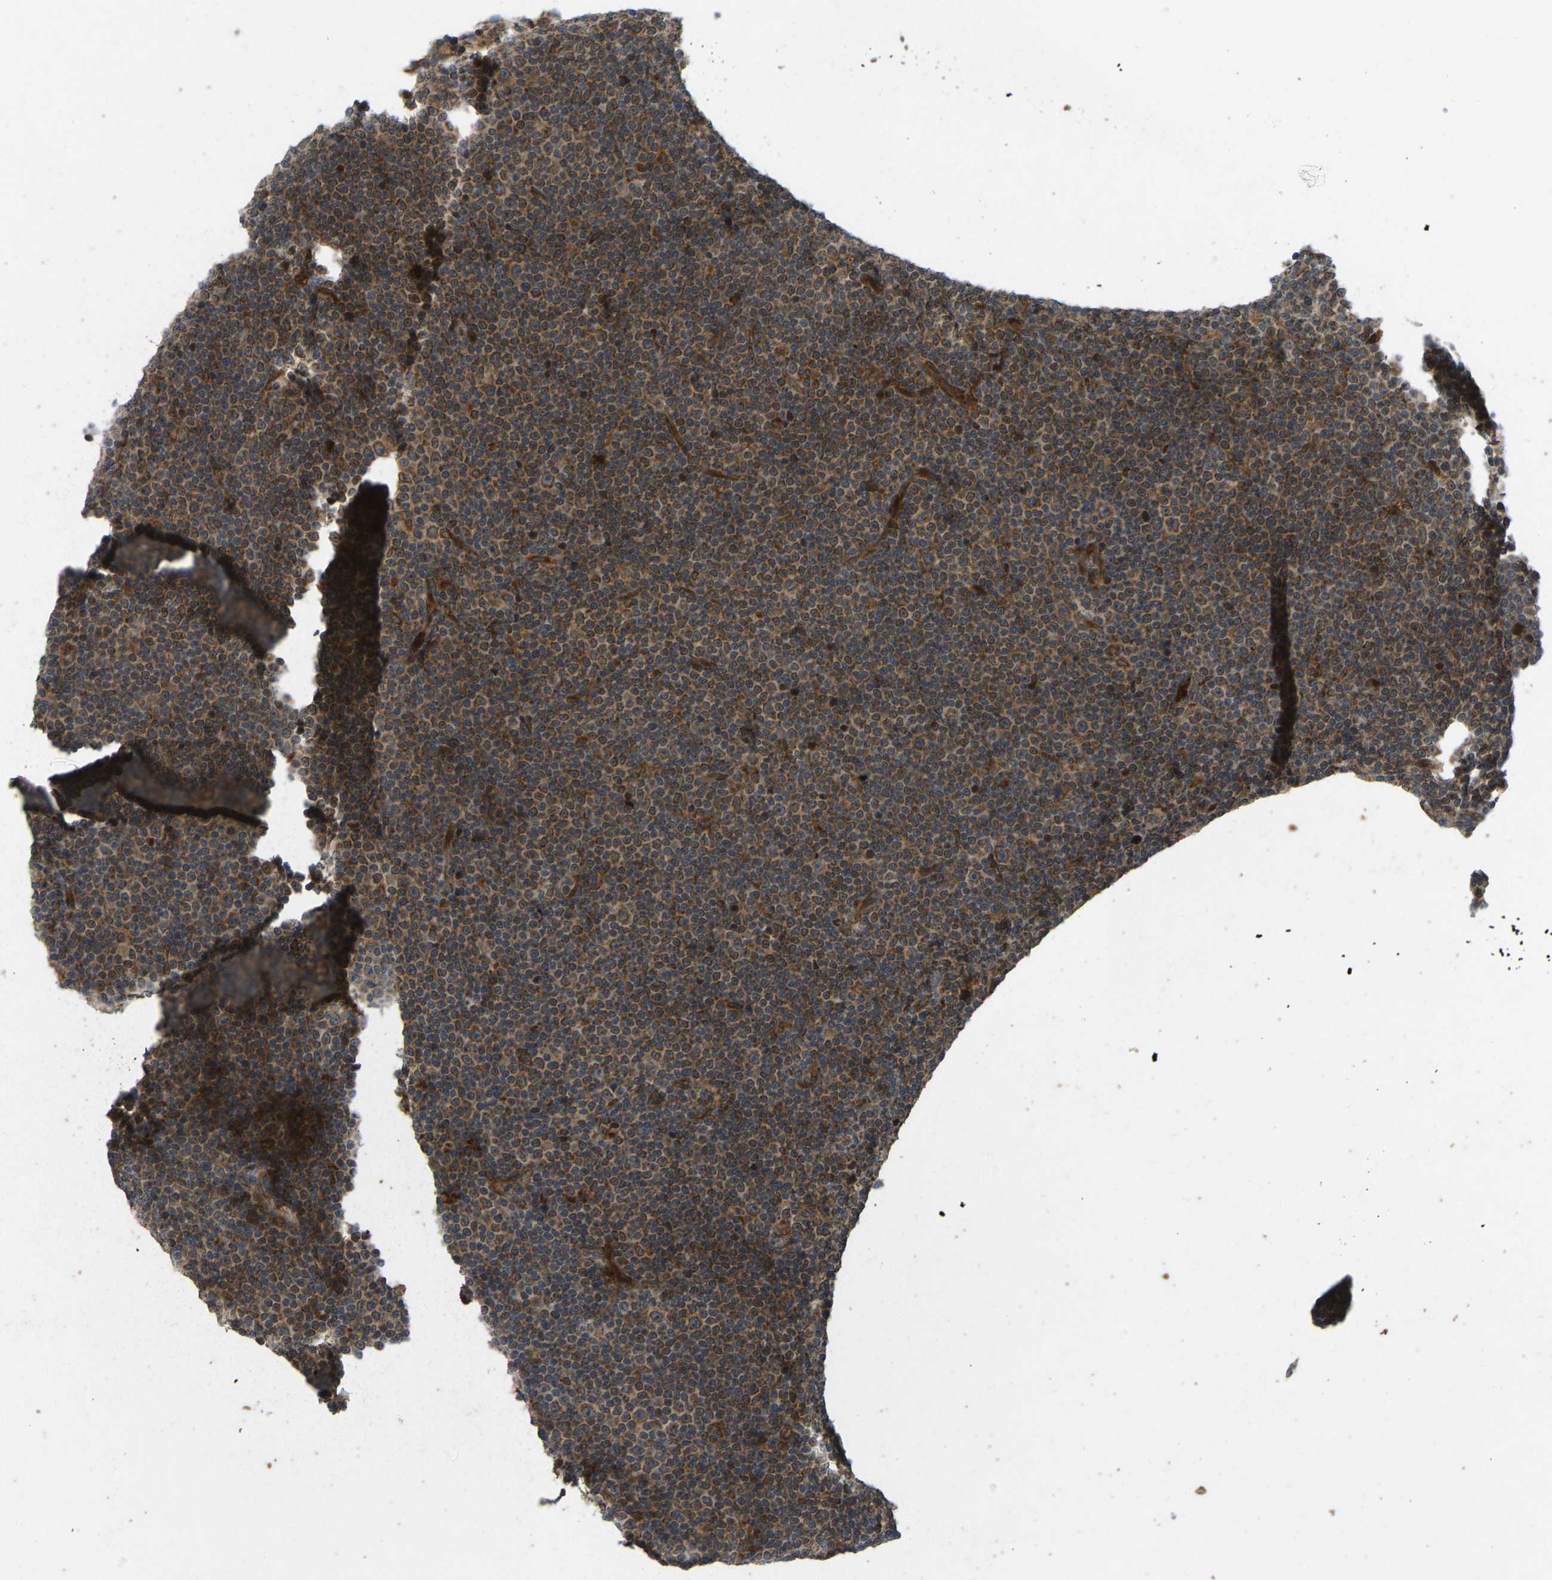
{"staining": {"intensity": "moderate", "quantity": ">75%", "location": "cytoplasmic/membranous"}, "tissue": "lymphoma", "cell_type": "Tumor cells", "image_type": "cancer", "snomed": [{"axis": "morphology", "description": "Malignant lymphoma, non-Hodgkin's type, Low grade"}, {"axis": "topography", "description": "Lymph node"}], "caption": "There is medium levels of moderate cytoplasmic/membranous expression in tumor cells of lymphoma, as demonstrated by immunohistochemical staining (brown color).", "gene": "RPN2", "patient": {"sex": "female", "age": 67}}